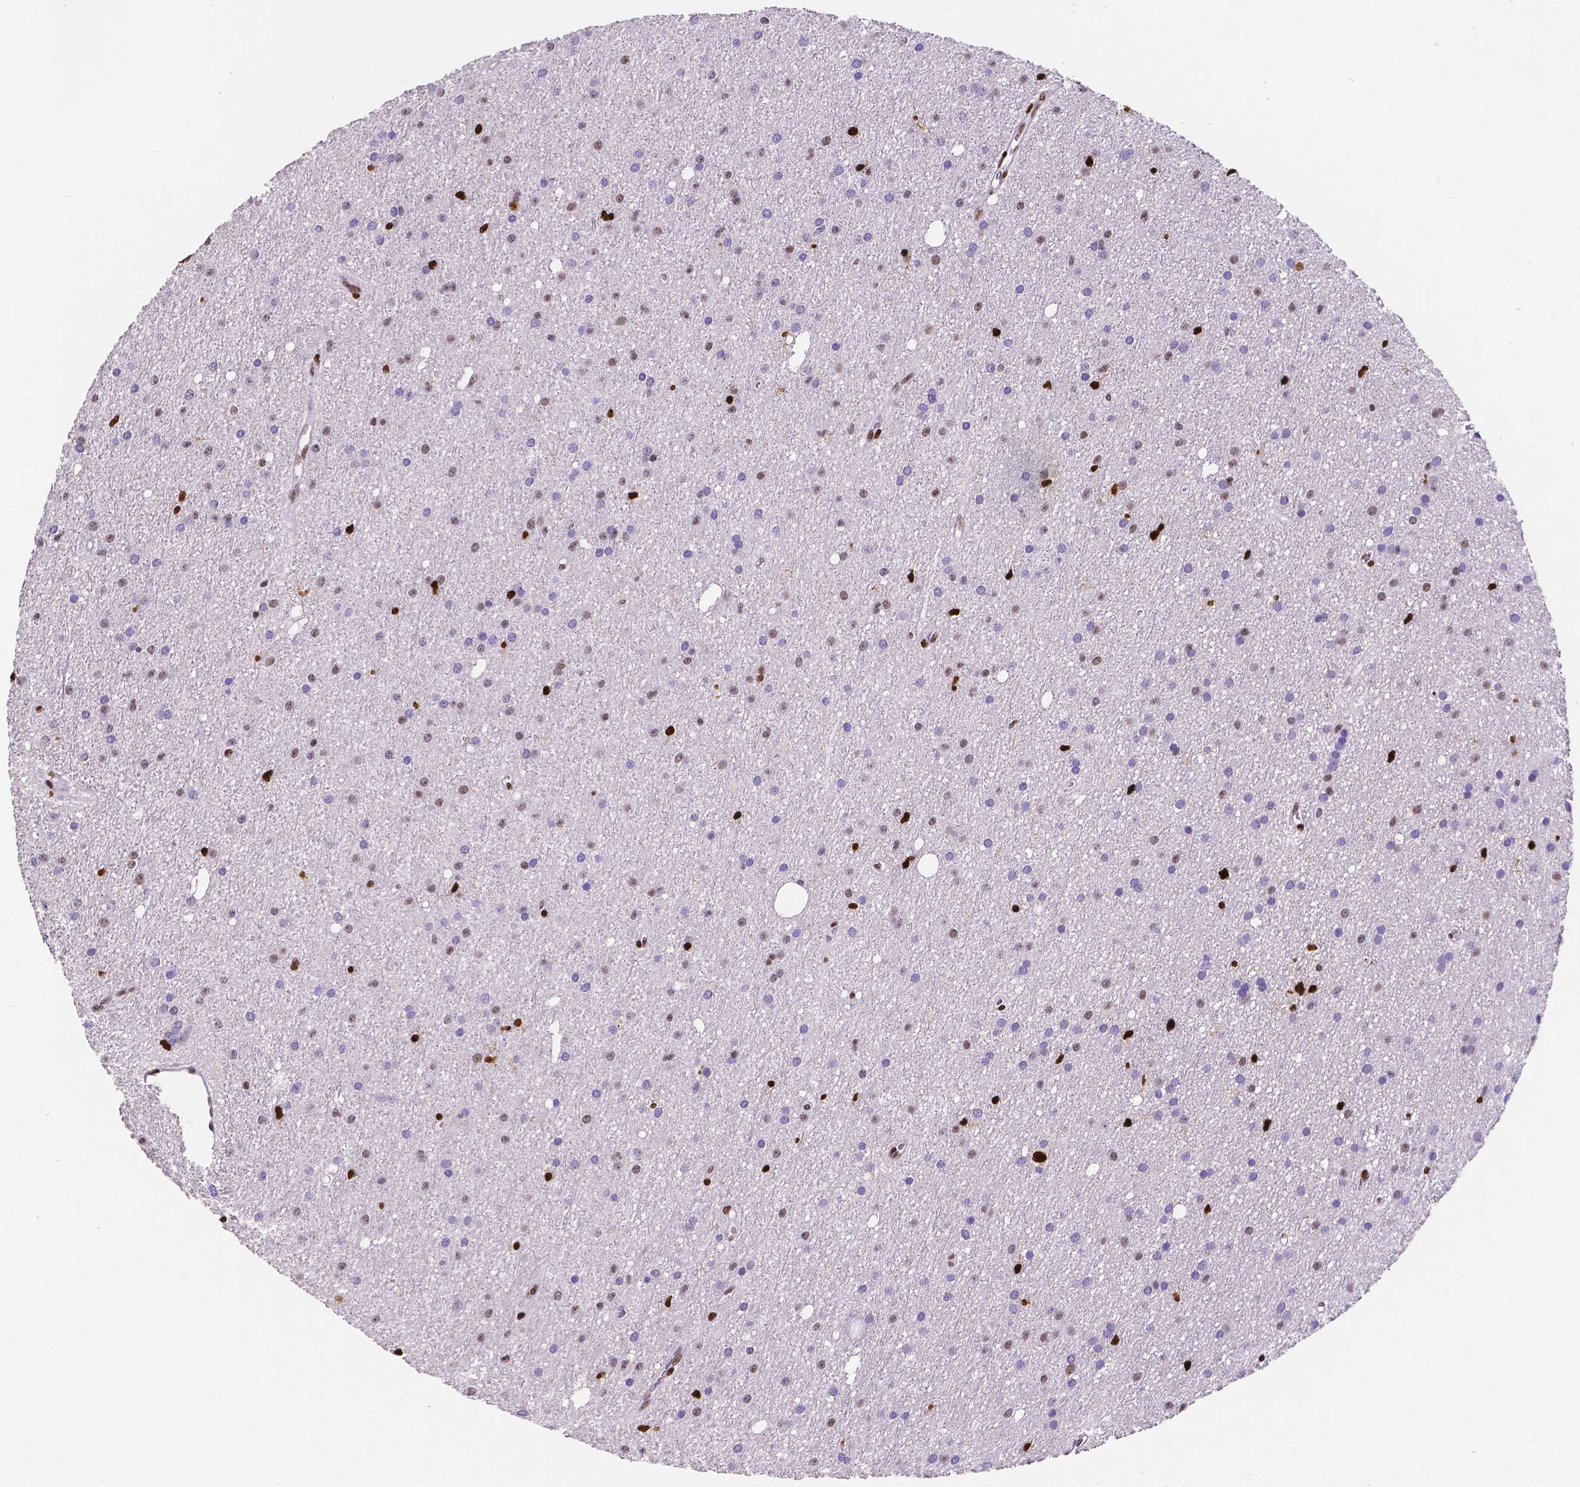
{"staining": {"intensity": "strong", "quantity": "<25%", "location": "nuclear"}, "tissue": "glioma", "cell_type": "Tumor cells", "image_type": "cancer", "snomed": [{"axis": "morphology", "description": "Glioma, malignant, Low grade"}, {"axis": "topography", "description": "Brain"}], "caption": "Glioma stained with a brown dye exhibits strong nuclear positive expression in approximately <25% of tumor cells.", "gene": "MEF2C", "patient": {"sex": "male", "age": 27}}